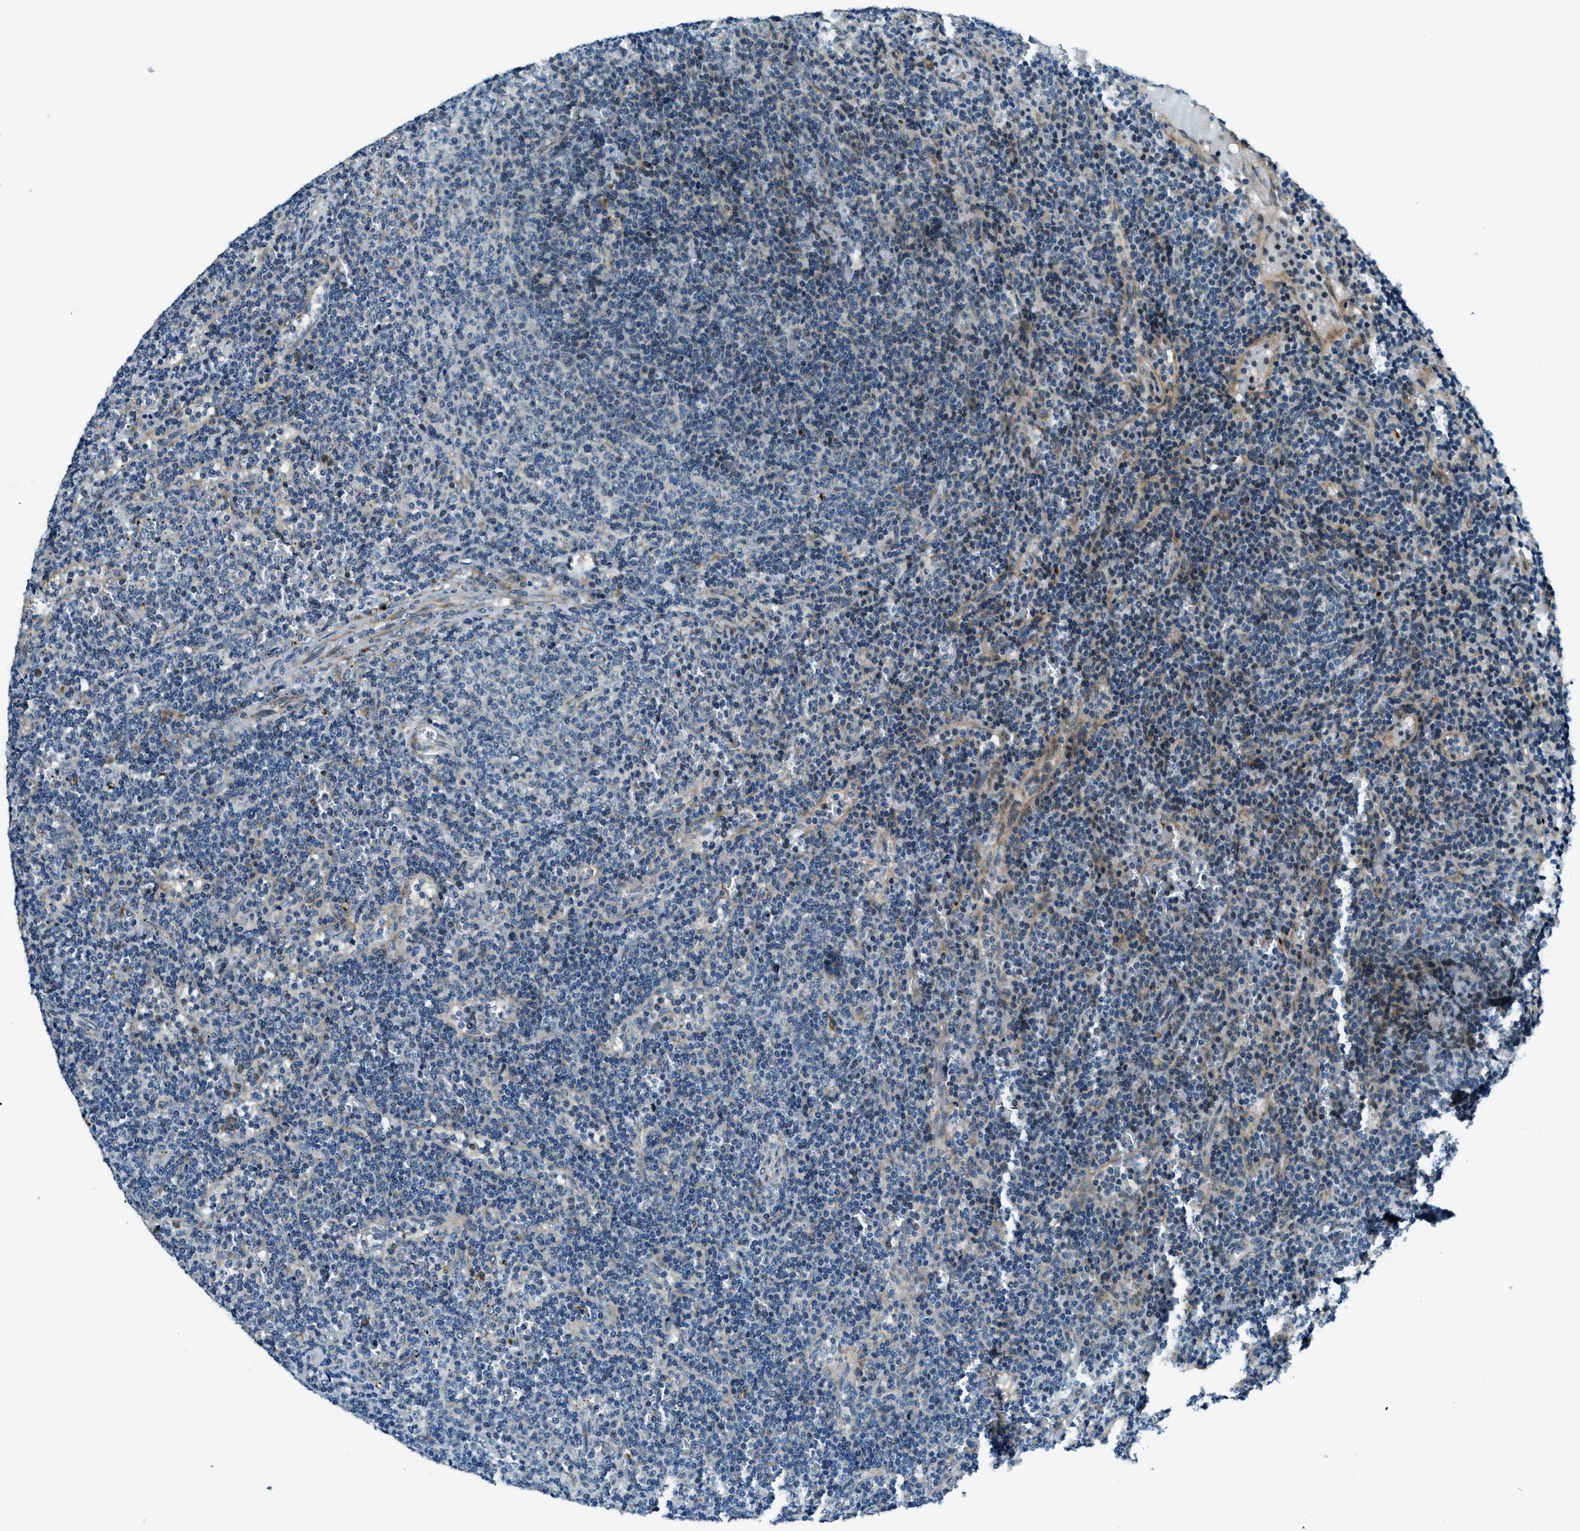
{"staining": {"intensity": "negative", "quantity": "none", "location": "none"}, "tissue": "lymphoma", "cell_type": "Tumor cells", "image_type": "cancer", "snomed": [{"axis": "morphology", "description": "Malignant lymphoma, non-Hodgkin's type, Low grade"}, {"axis": "topography", "description": "Spleen"}], "caption": "DAB immunohistochemical staining of human lymphoma reveals no significant expression in tumor cells. The staining was performed using DAB (3,3'-diaminobenzidine) to visualize the protein expression in brown, while the nuclei were stained in blue with hematoxylin (Magnification: 20x).", "gene": "GINM1", "patient": {"sex": "female", "age": 50}}